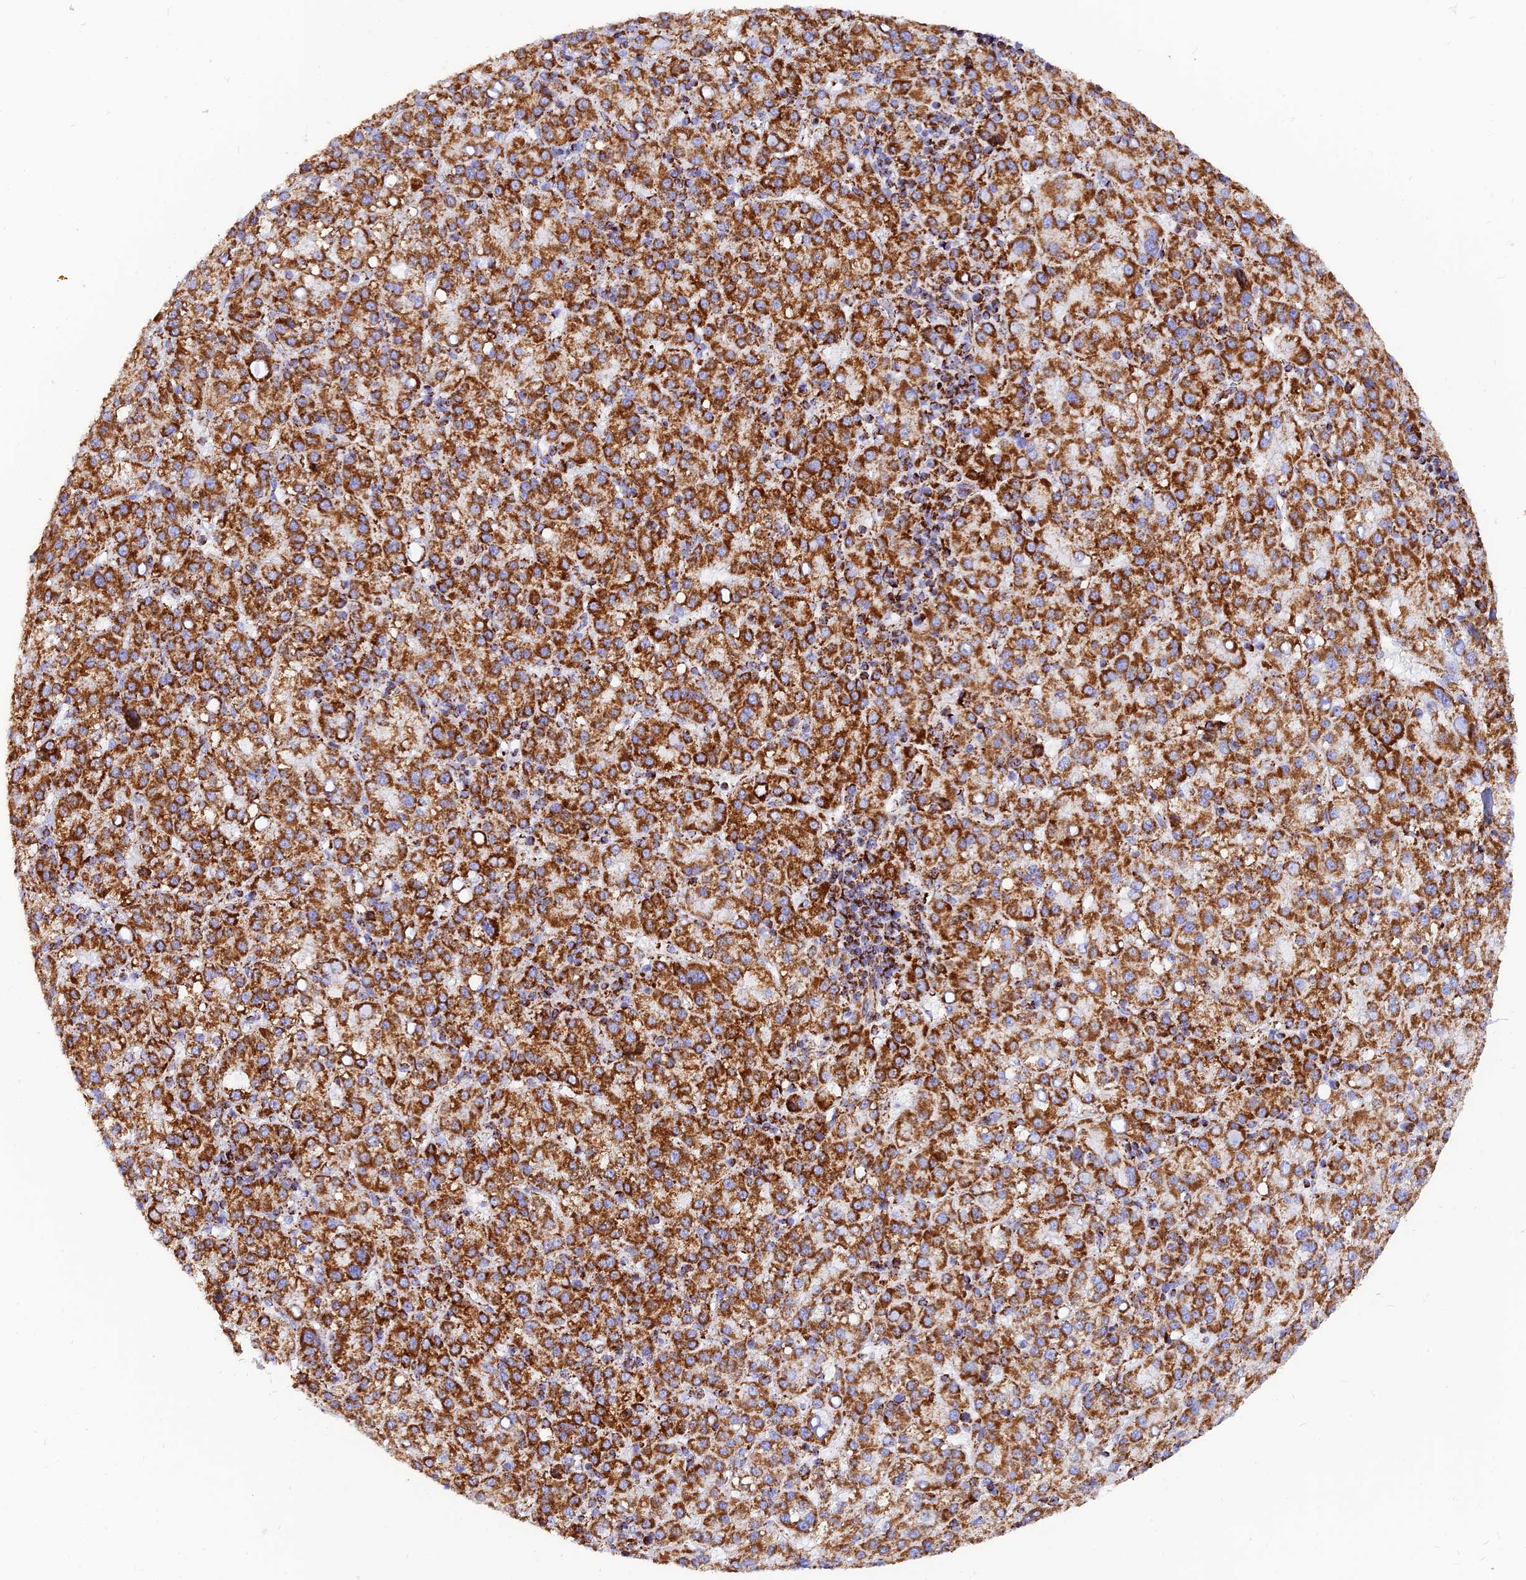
{"staining": {"intensity": "strong", "quantity": ">75%", "location": "cytoplasmic/membranous"}, "tissue": "liver cancer", "cell_type": "Tumor cells", "image_type": "cancer", "snomed": [{"axis": "morphology", "description": "Carcinoma, Hepatocellular, NOS"}, {"axis": "topography", "description": "Liver"}], "caption": "A histopathology image showing strong cytoplasmic/membranous positivity in approximately >75% of tumor cells in liver cancer (hepatocellular carcinoma), as visualized by brown immunohistochemical staining.", "gene": "NDUFB6", "patient": {"sex": "female", "age": 58}}